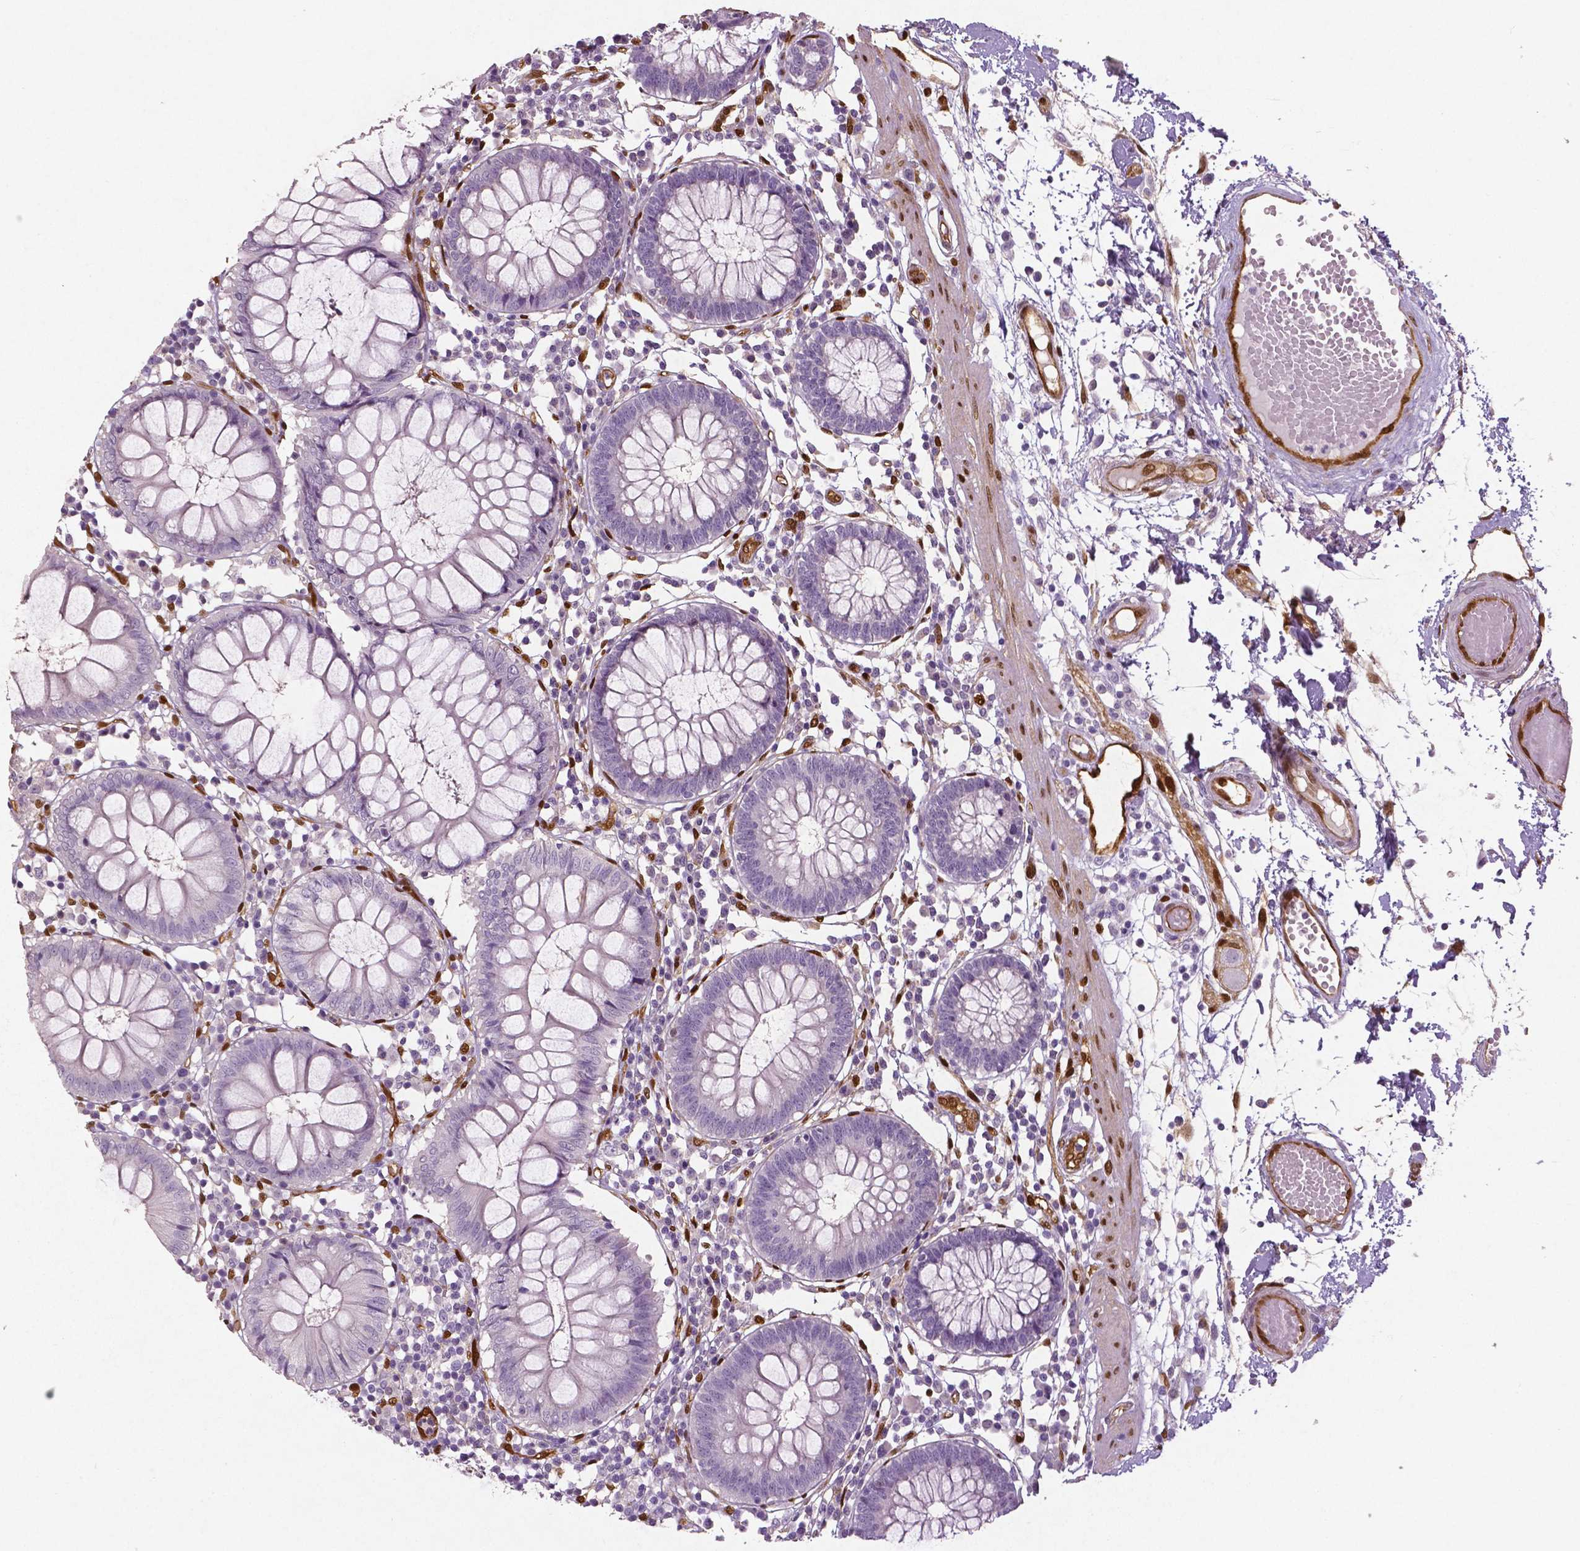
{"staining": {"intensity": "strong", "quantity": ">75%", "location": "cytoplasmic/membranous,nuclear"}, "tissue": "colon", "cell_type": "Endothelial cells", "image_type": "normal", "snomed": [{"axis": "morphology", "description": "Normal tissue, NOS"}, {"axis": "morphology", "description": "Adenocarcinoma, NOS"}, {"axis": "topography", "description": "Colon"}], "caption": "Protein expression analysis of unremarkable human colon reveals strong cytoplasmic/membranous,nuclear positivity in approximately >75% of endothelial cells.", "gene": "WWTR1", "patient": {"sex": "male", "age": 83}}